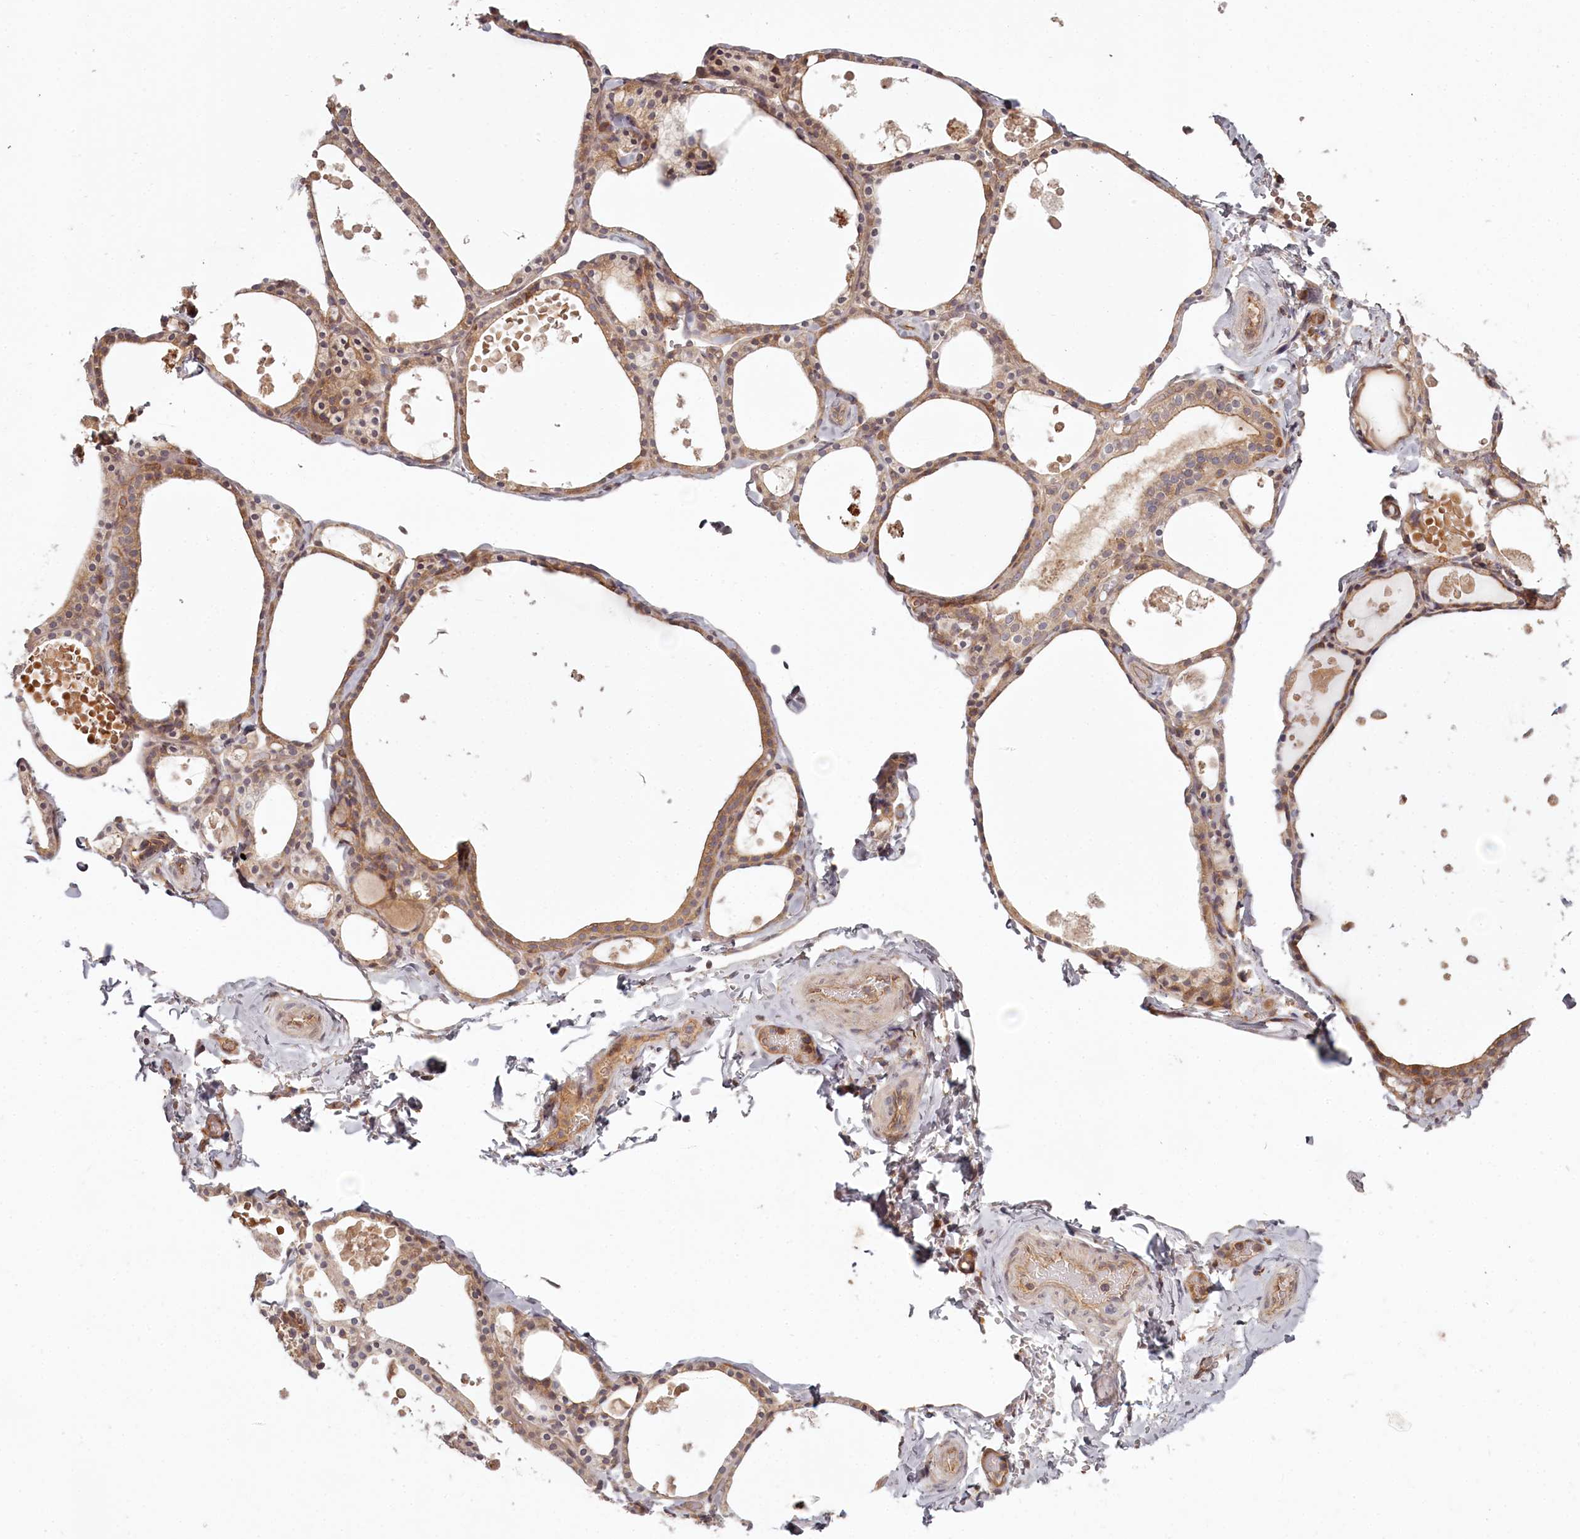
{"staining": {"intensity": "moderate", "quantity": ">75%", "location": "cytoplasmic/membranous"}, "tissue": "thyroid gland", "cell_type": "Glandular cells", "image_type": "normal", "snomed": [{"axis": "morphology", "description": "Normal tissue, NOS"}, {"axis": "topography", "description": "Thyroid gland"}], "caption": "Moderate cytoplasmic/membranous positivity is present in about >75% of glandular cells in benign thyroid gland.", "gene": "TMIE", "patient": {"sex": "male", "age": 56}}